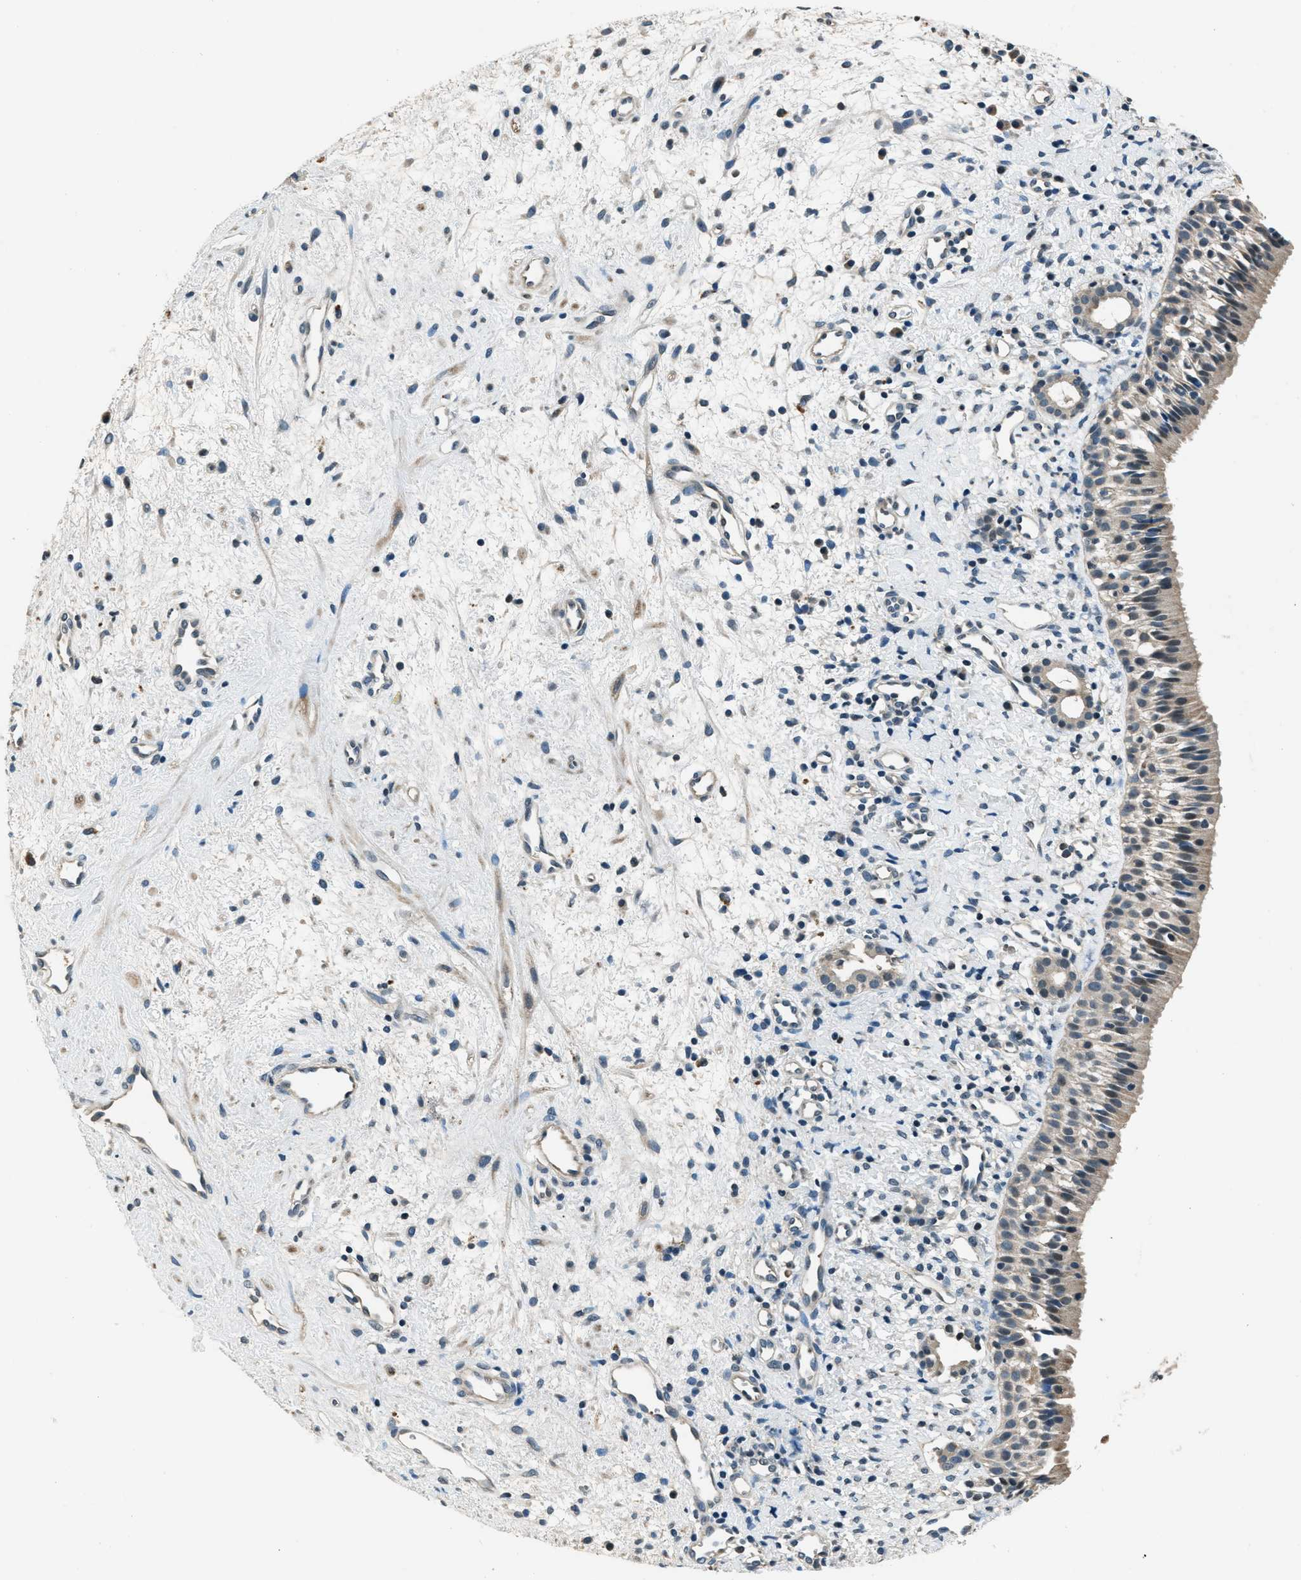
{"staining": {"intensity": "weak", "quantity": "25%-75%", "location": "cytoplasmic/membranous"}, "tissue": "nasopharynx", "cell_type": "Respiratory epithelial cells", "image_type": "normal", "snomed": [{"axis": "morphology", "description": "Normal tissue, NOS"}, {"axis": "morphology", "description": "Inflammation, NOS"}, {"axis": "topography", "description": "Nasopharynx"}], "caption": "Respiratory epithelial cells reveal low levels of weak cytoplasmic/membranous positivity in approximately 25%-75% of cells in benign nasopharynx. The staining was performed using DAB to visualize the protein expression in brown, while the nuclei were stained in blue with hematoxylin (Magnification: 20x).", "gene": "NME8", "patient": {"sex": "female", "age": 55}}